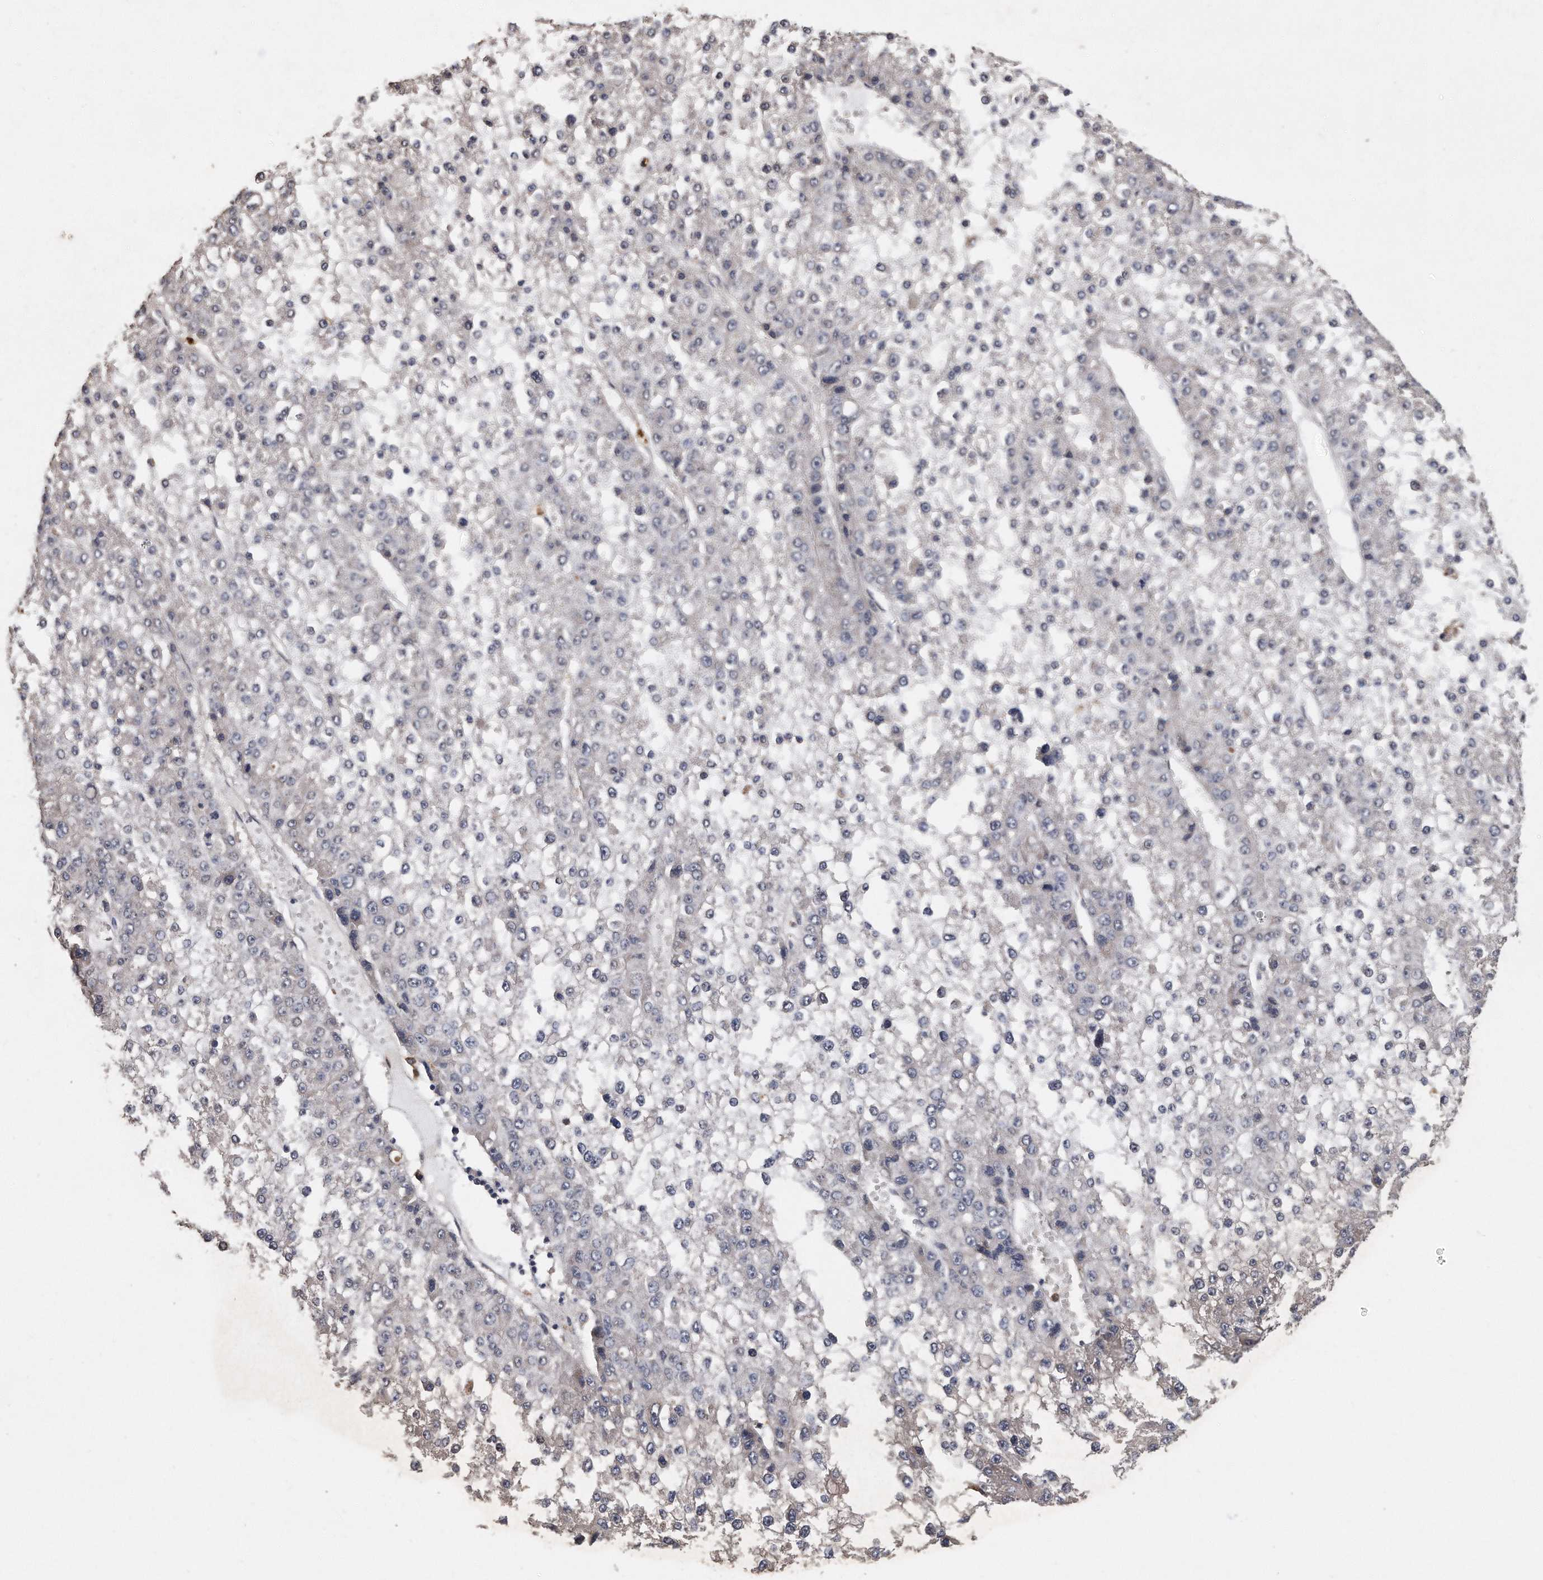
{"staining": {"intensity": "negative", "quantity": "none", "location": "none"}, "tissue": "liver cancer", "cell_type": "Tumor cells", "image_type": "cancer", "snomed": [{"axis": "morphology", "description": "Carcinoma, Hepatocellular, NOS"}, {"axis": "topography", "description": "Liver"}], "caption": "DAB (3,3'-diaminobenzidine) immunohistochemical staining of liver hepatocellular carcinoma shows no significant positivity in tumor cells.", "gene": "PELO", "patient": {"sex": "female", "age": 73}}